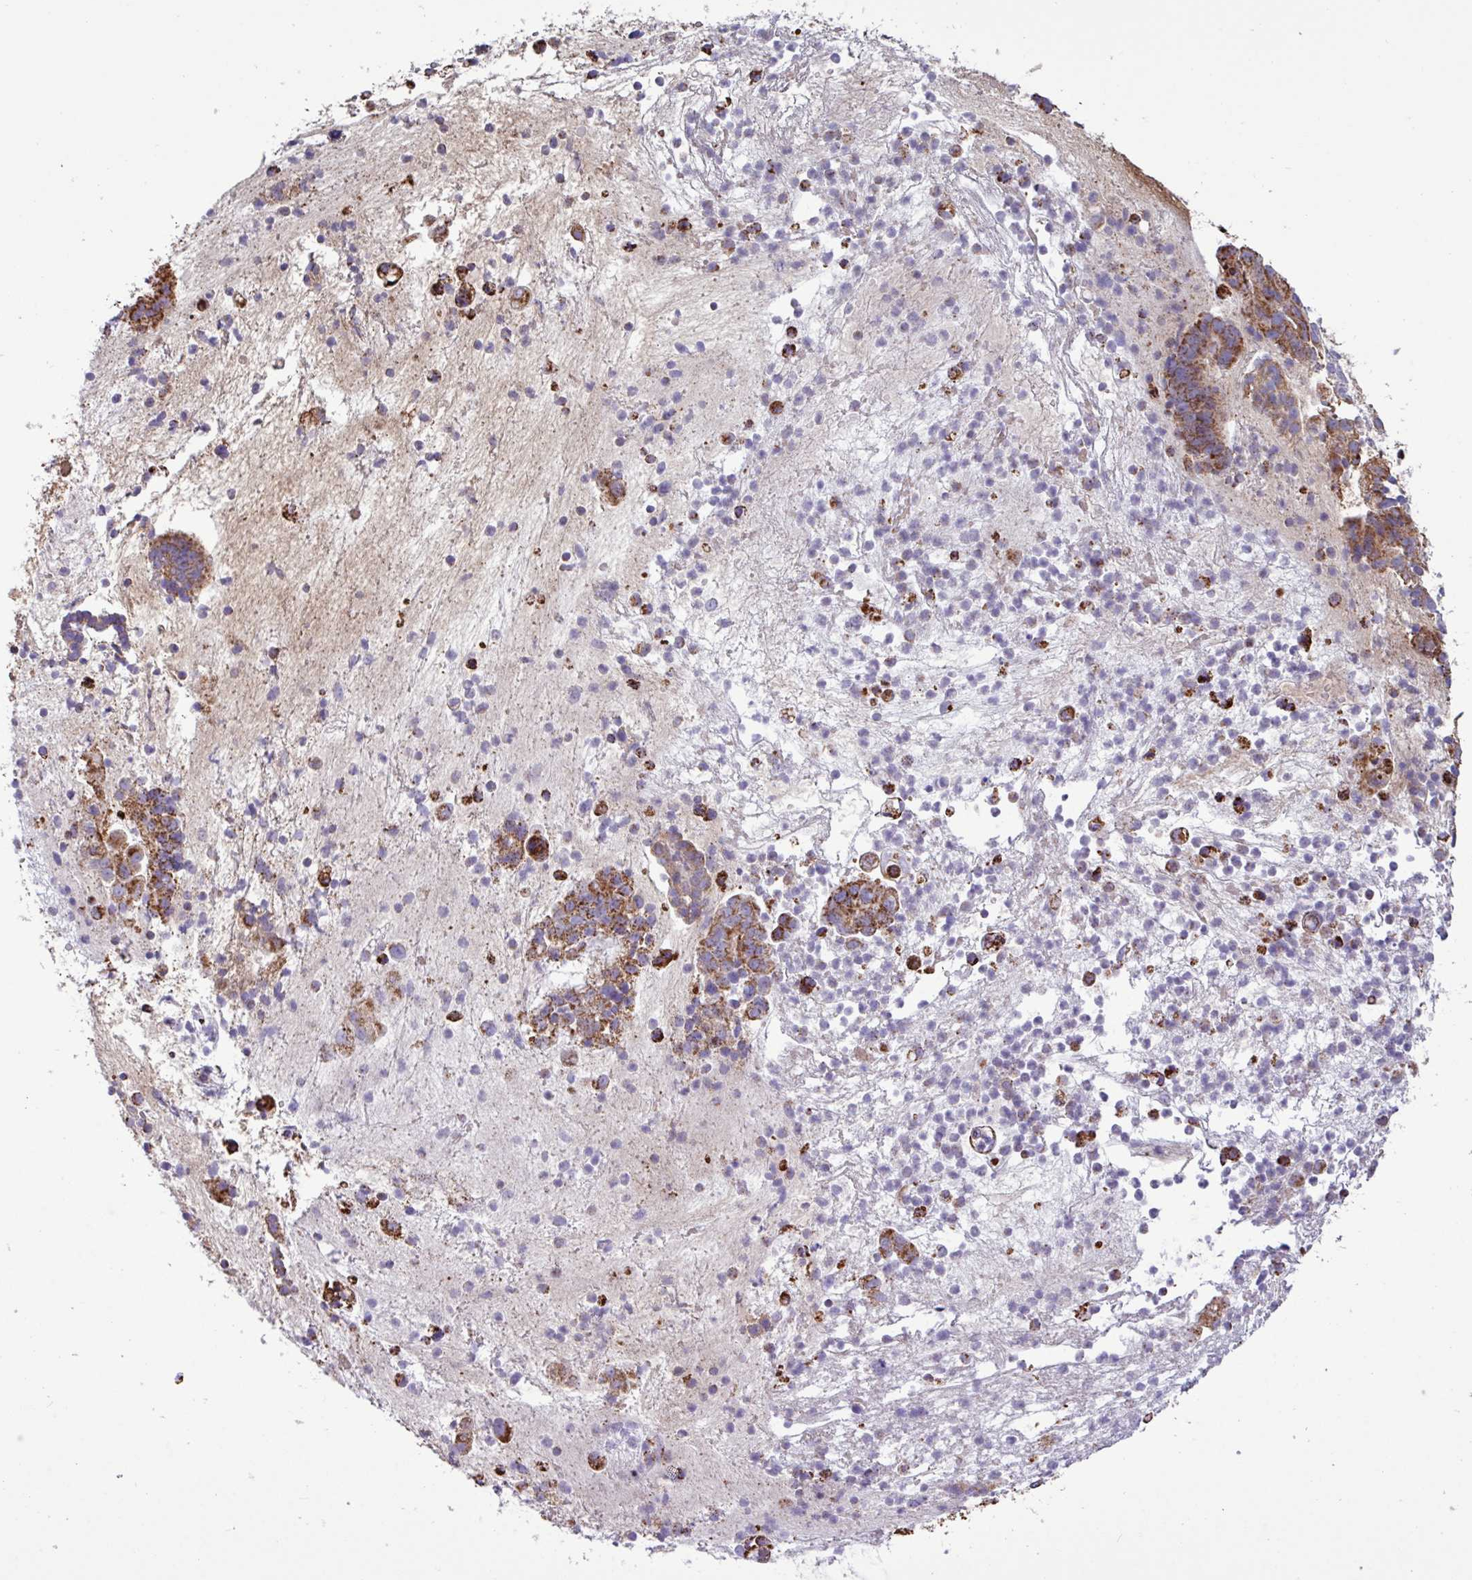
{"staining": {"intensity": "moderate", "quantity": ">75%", "location": "cytoplasmic/membranous"}, "tissue": "endometrial cancer", "cell_type": "Tumor cells", "image_type": "cancer", "snomed": [{"axis": "morphology", "description": "Adenocarcinoma, NOS"}, {"axis": "topography", "description": "Endometrium"}], "caption": "Immunohistochemical staining of human endometrial cancer demonstrates moderate cytoplasmic/membranous protein staining in about >75% of tumor cells. The staining was performed using DAB to visualize the protein expression in brown, while the nuclei were stained in blue with hematoxylin (Magnification: 20x).", "gene": "RTL3", "patient": {"sex": "female", "age": 76}}